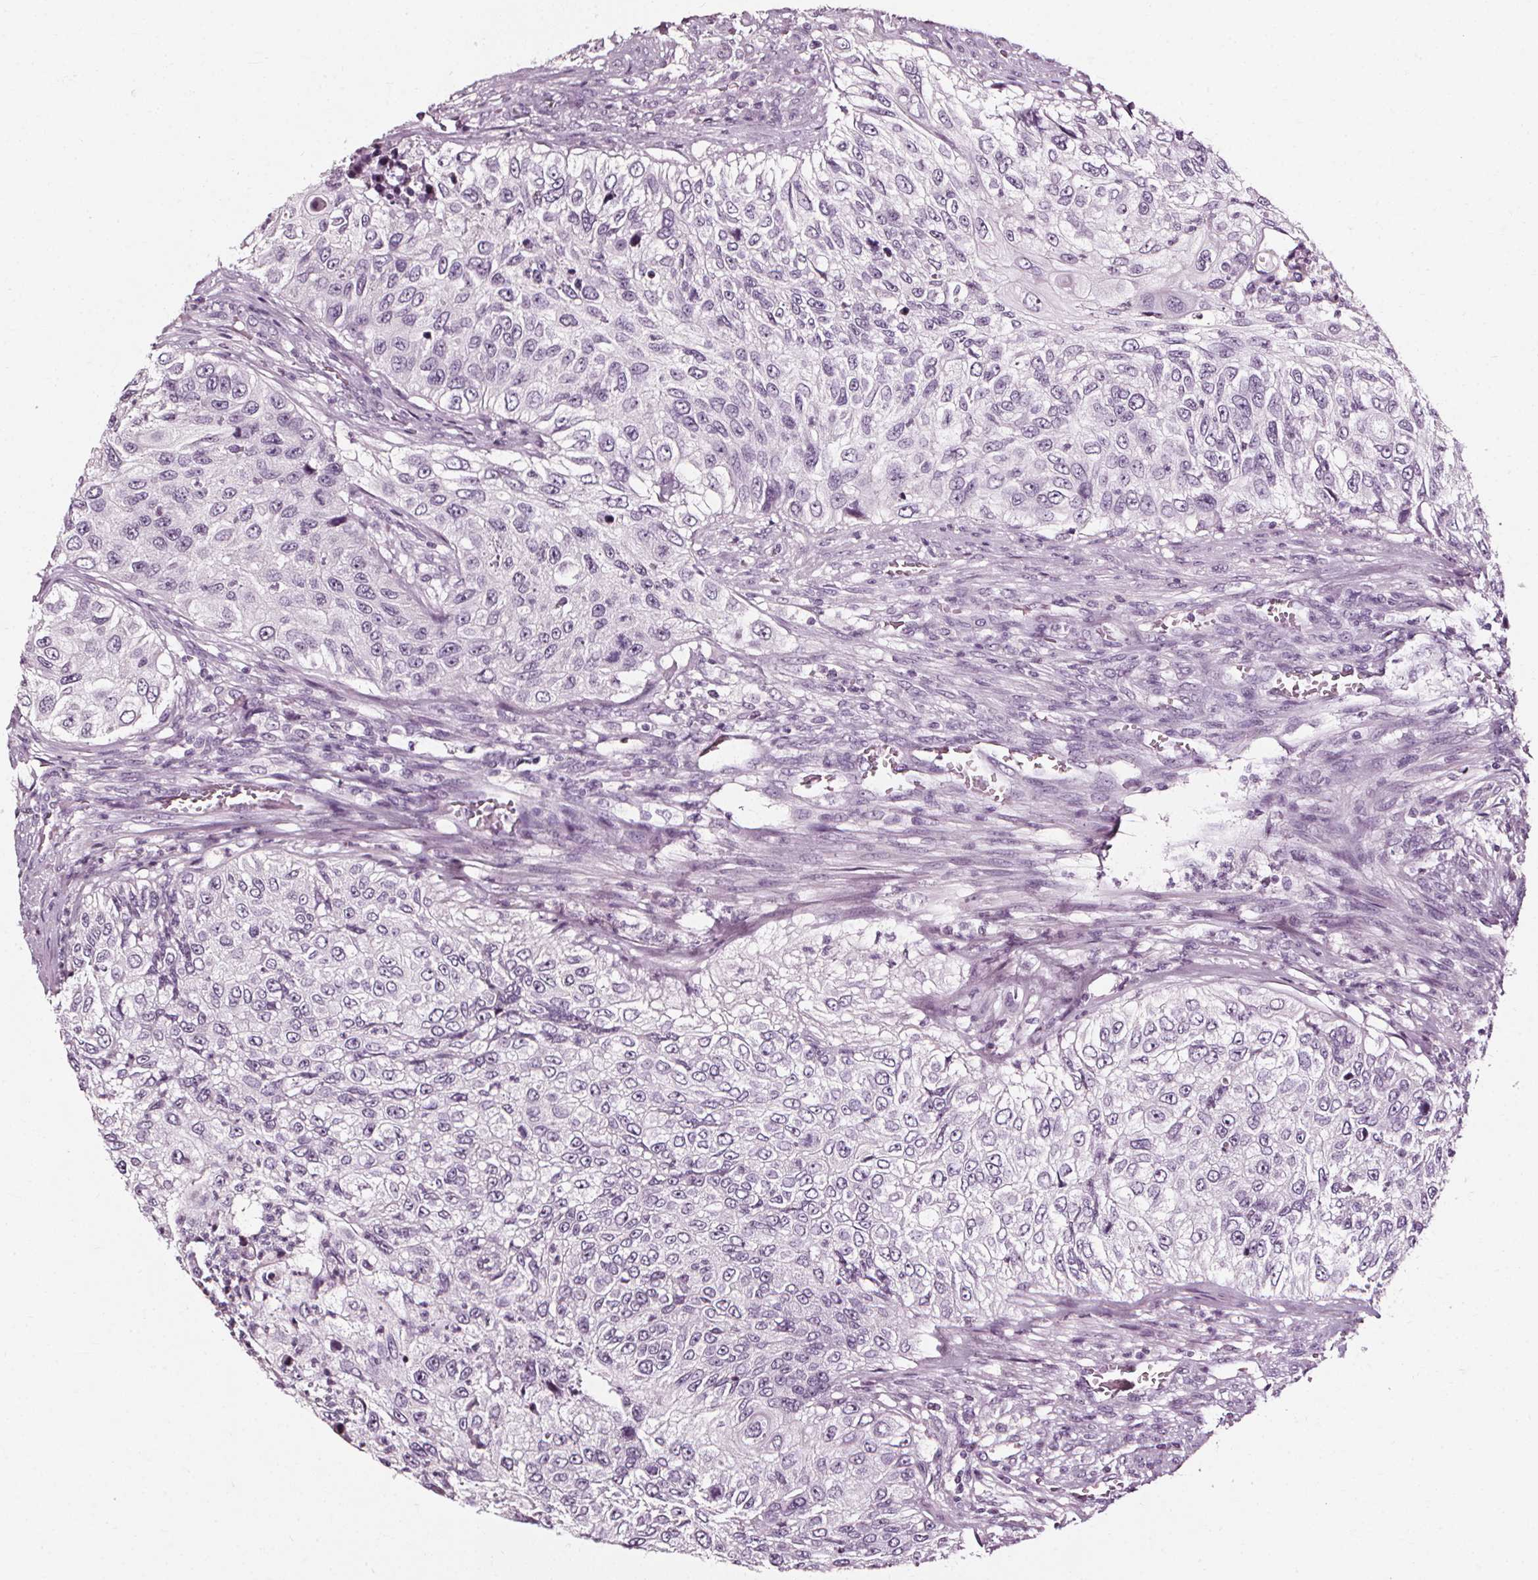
{"staining": {"intensity": "negative", "quantity": "none", "location": "none"}, "tissue": "urothelial cancer", "cell_type": "Tumor cells", "image_type": "cancer", "snomed": [{"axis": "morphology", "description": "Urothelial carcinoma, High grade"}, {"axis": "topography", "description": "Urinary bladder"}], "caption": "Immunohistochemistry (IHC) micrograph of neoplastic tissue: urothelial cancer stained with DAB (3,3'-diaminobenzidine) displays no significant protein positivity in tumor cells.", "gene": "DEFA5", "patient": {"sex": "female", "age": 60}}